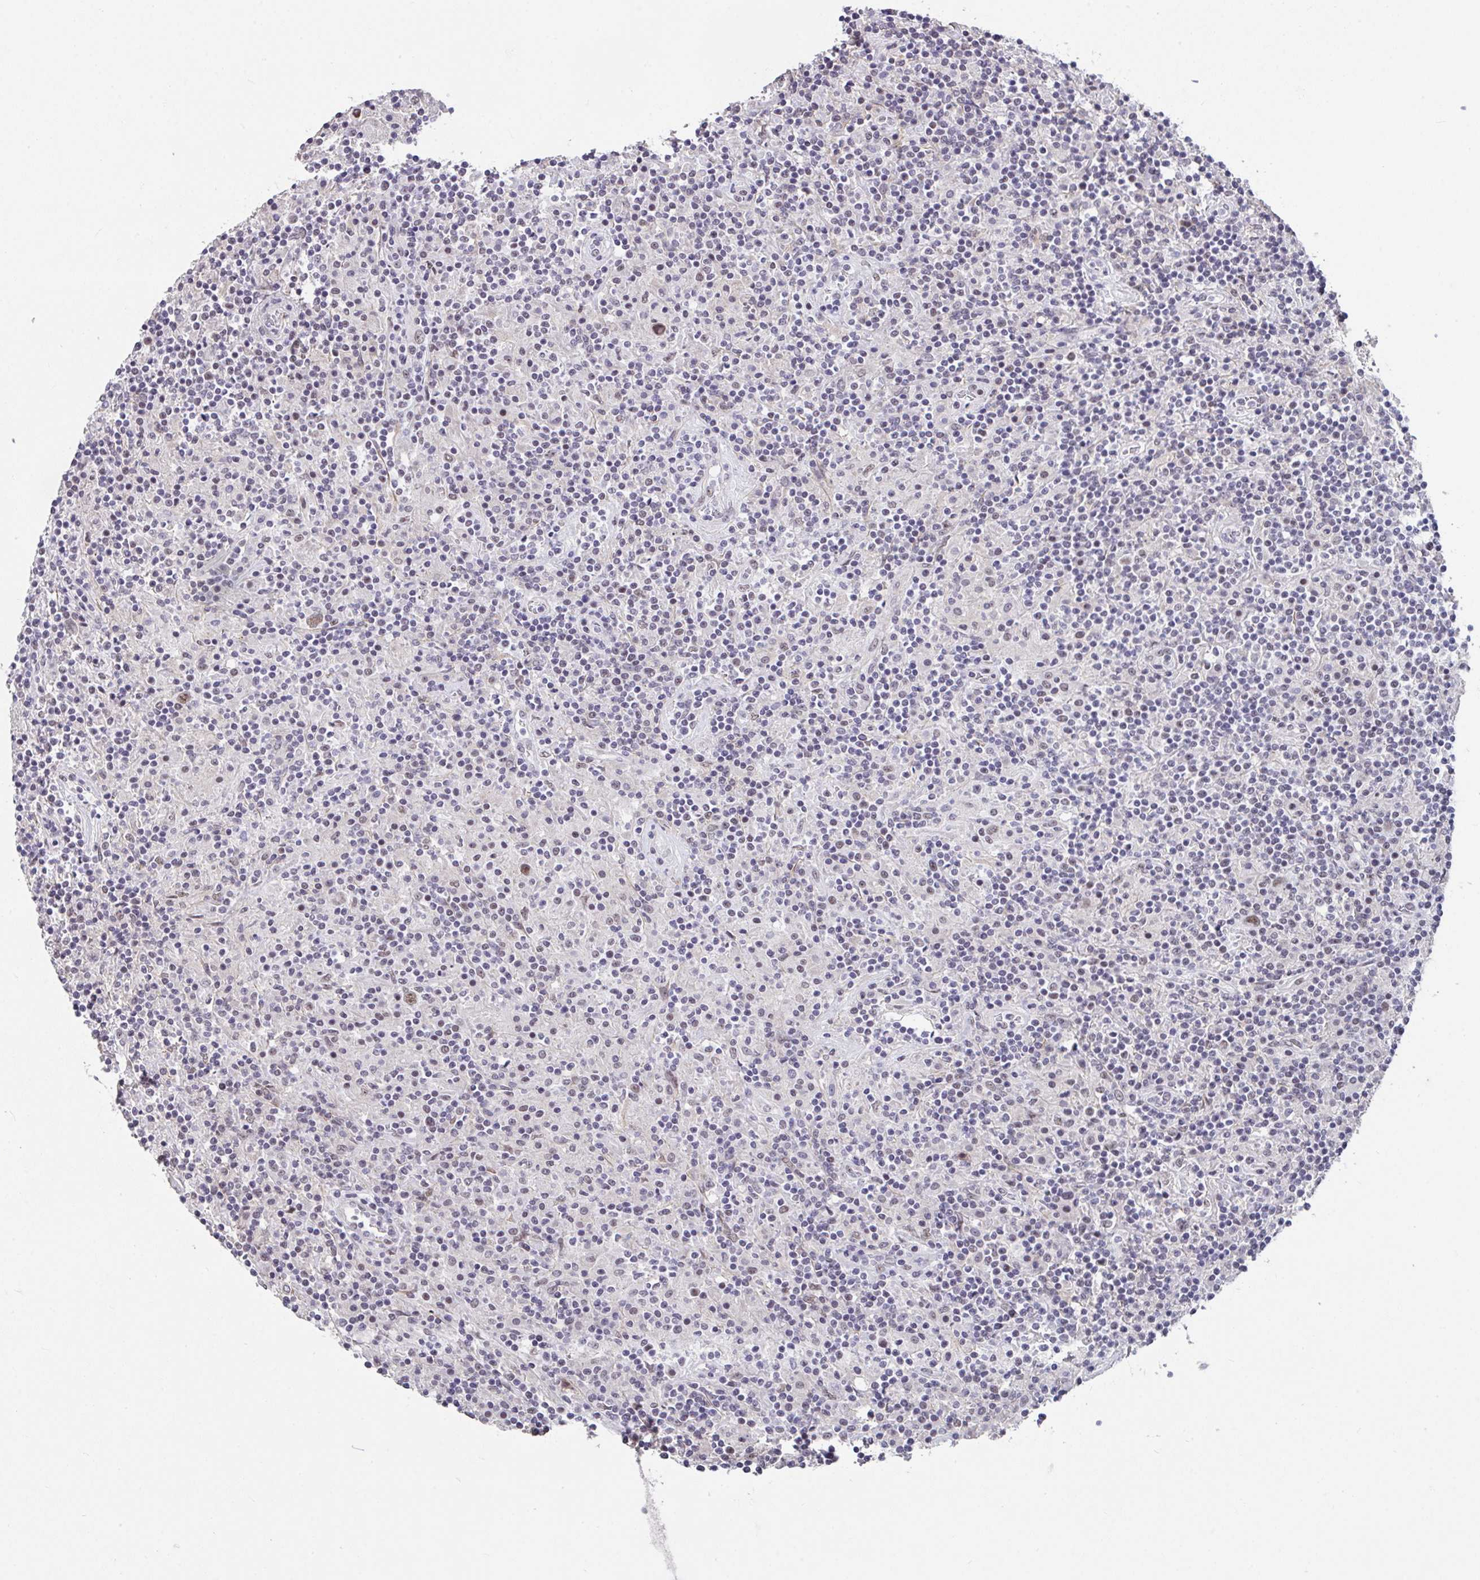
{"staining": {"intensity": "weak", "quantity": ">75%", "location": "nuclear"}, "tissue": "lymphoma", "cell_type": "Tumor cells", "image_type": "cancer", "snomed": [{"axis": "morphology", "description": "Hodgkin's disease, NOS"}, {"axis": "topography", "description": "Lymph node"}], "caption": "Immunohistochemical staining of Hodgkin's disease displays low levels of weak nuclear expression in approximately >75% of tumor cells.", "gene": "RBBP6", "patient": {"sex": "male", "age": 70}}